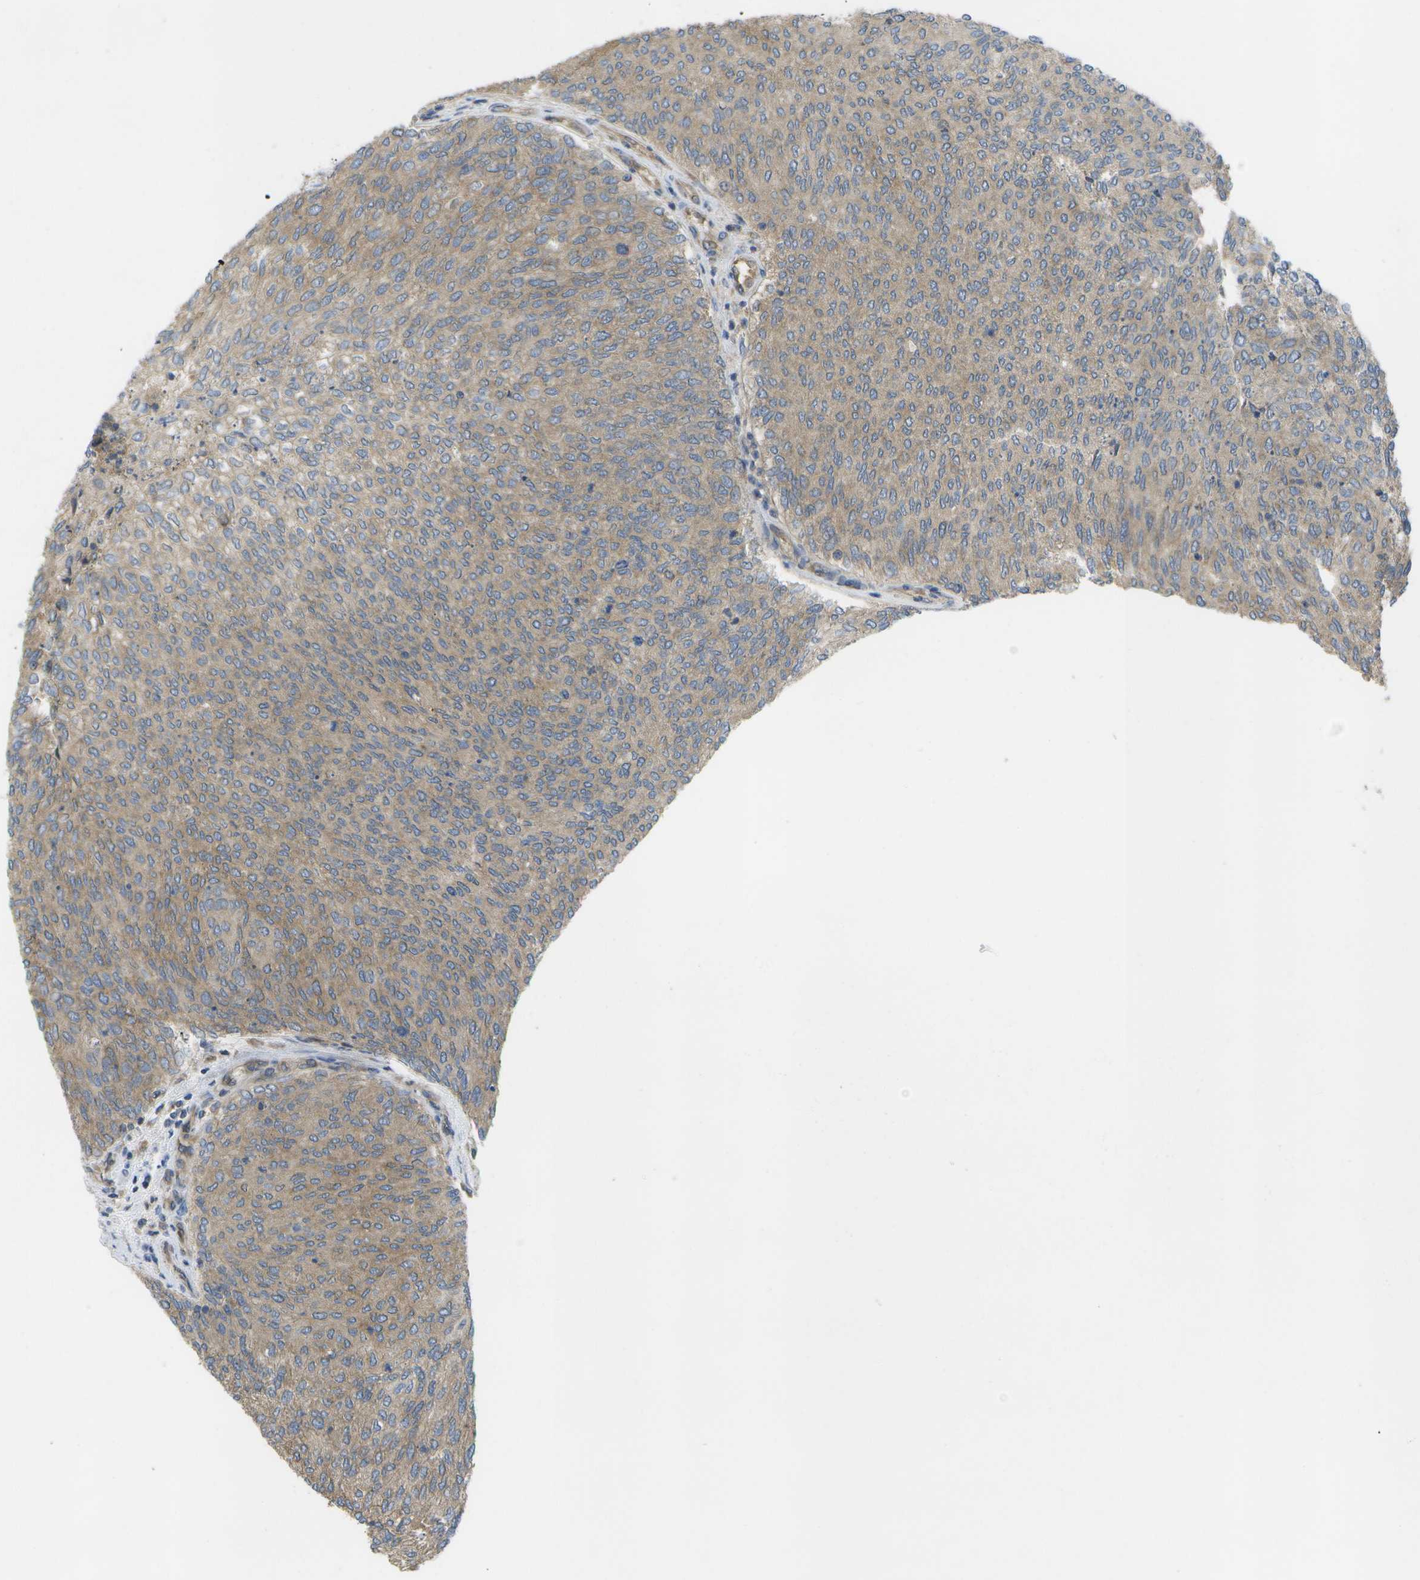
{"staining": {"intensity": "moderate", "quantity": ">75%", "location": "cytoplasmic/membranous"}, "tissue": "urothelial cancer", "cell_type": "Tumor cells", "image_type": "cancer", "snomed": [{"axis": "morphology", "description": "Urothelial carcinoma, Low grade"}, {"axis": "topography", "description": "Urinary bladder"}], "caption": "Protein expression by IHC displays moderate cytoplasmic/membranous staining in approximately >75% of tumor cells in urothelial cancer. The staining was performed using DAB (3,3'-diaminobenzidine), with brown indicating positive protein expression. Nuclei are stained blue with hematoxylin.", "gene": "DPM3", "patient": {"sex": "female", "age": 79}}